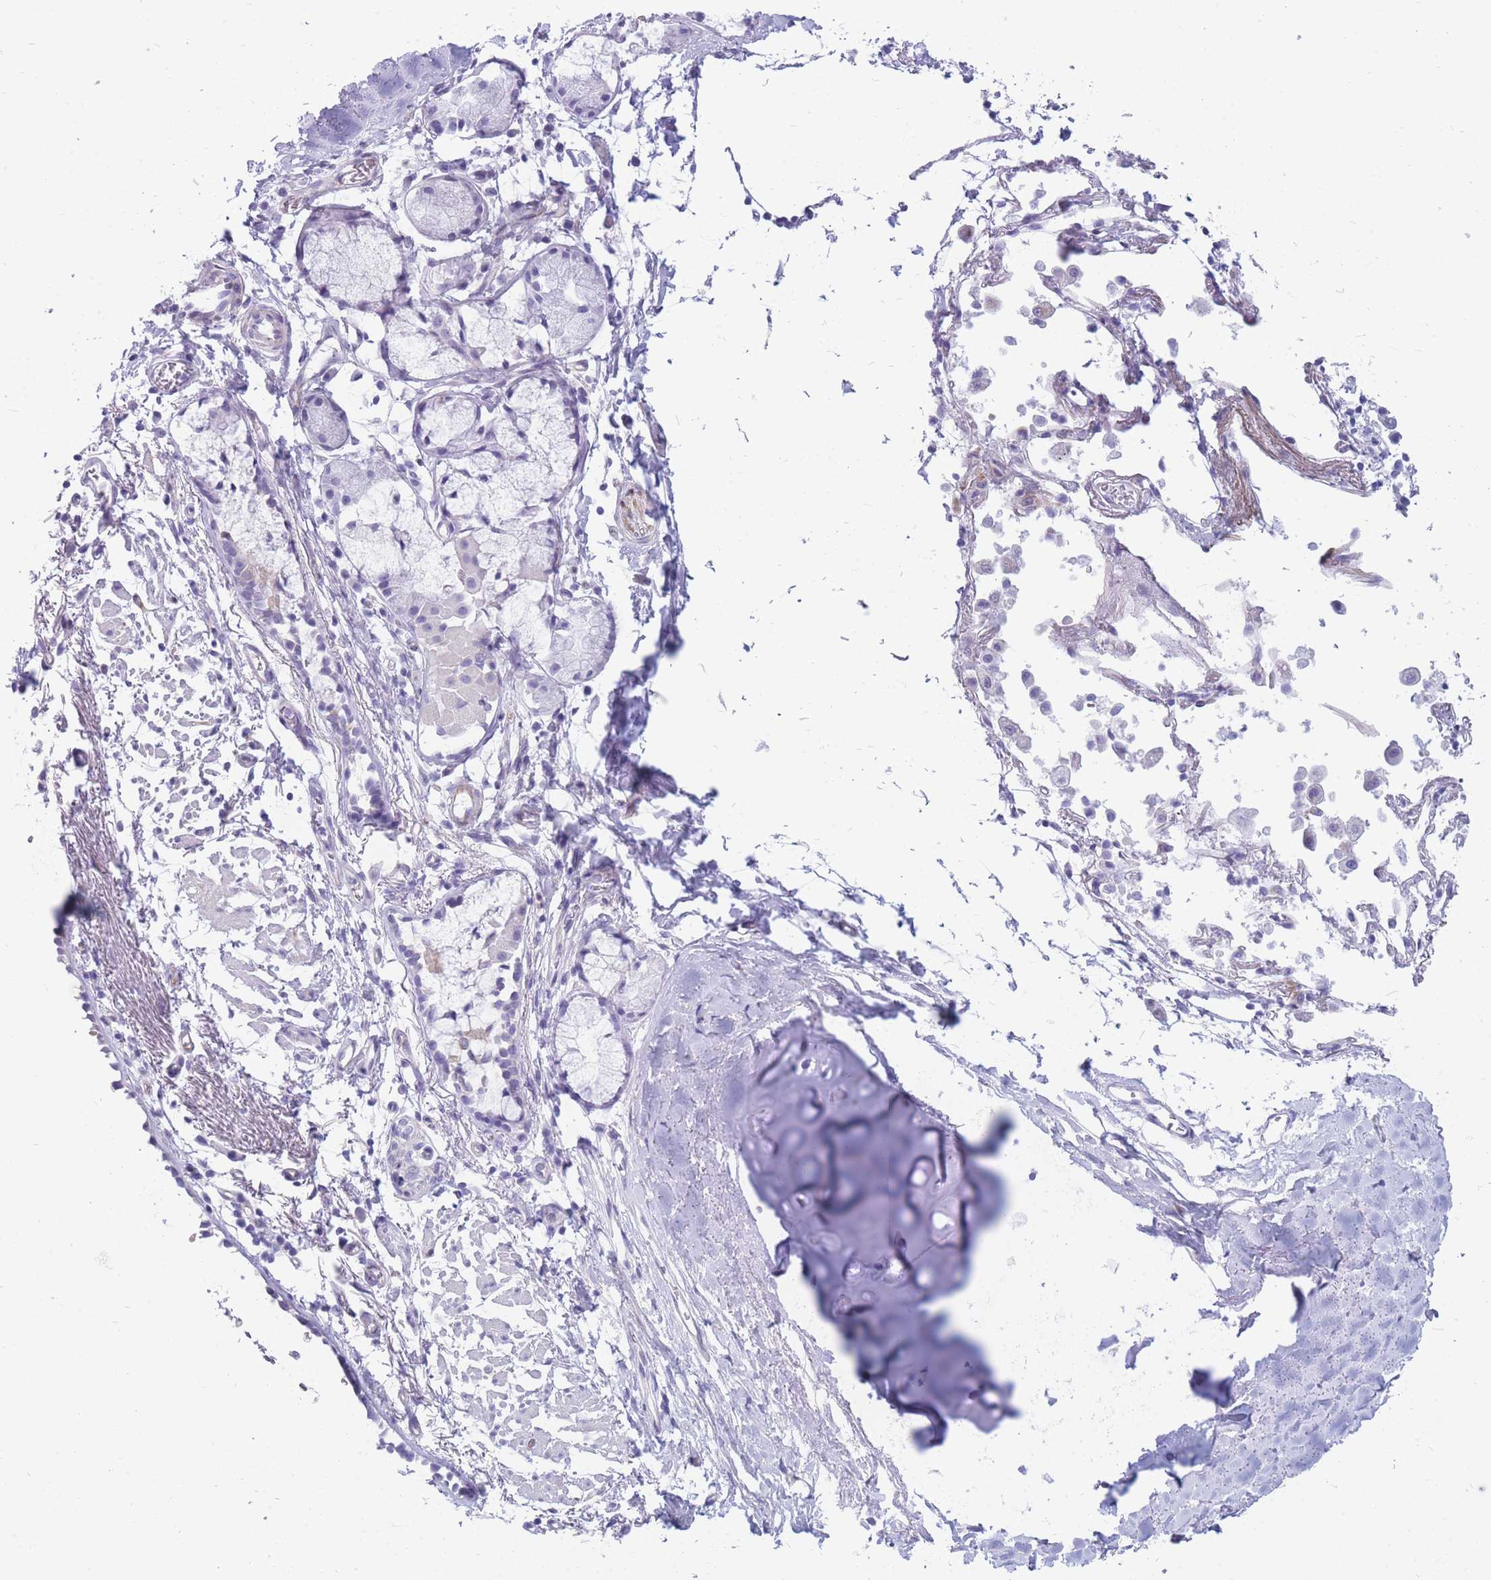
{"staining": {"intensity": "negative", "quantity": "none", "location": "none"}, "tissue": "adipose tissue", "cell_type": "Adipocytes", "image_type": "normal", "snomed": [{"axis": "morphology", "description": "Normal tissue, NOS"}, {"axis": "topography", "description": "Cartilage tissue"}], "caption": "Protein analysis of unremarkable adipose tissue reveals no significant staining in adipocytes. Brightfield microscopy of immunohistochemistry (IHC) stained with DAB (brown) and hematoxylin (blue), captured at high magnification.", "gene": "MTSS2", "patient": {"sex": "male", "age": 73}}